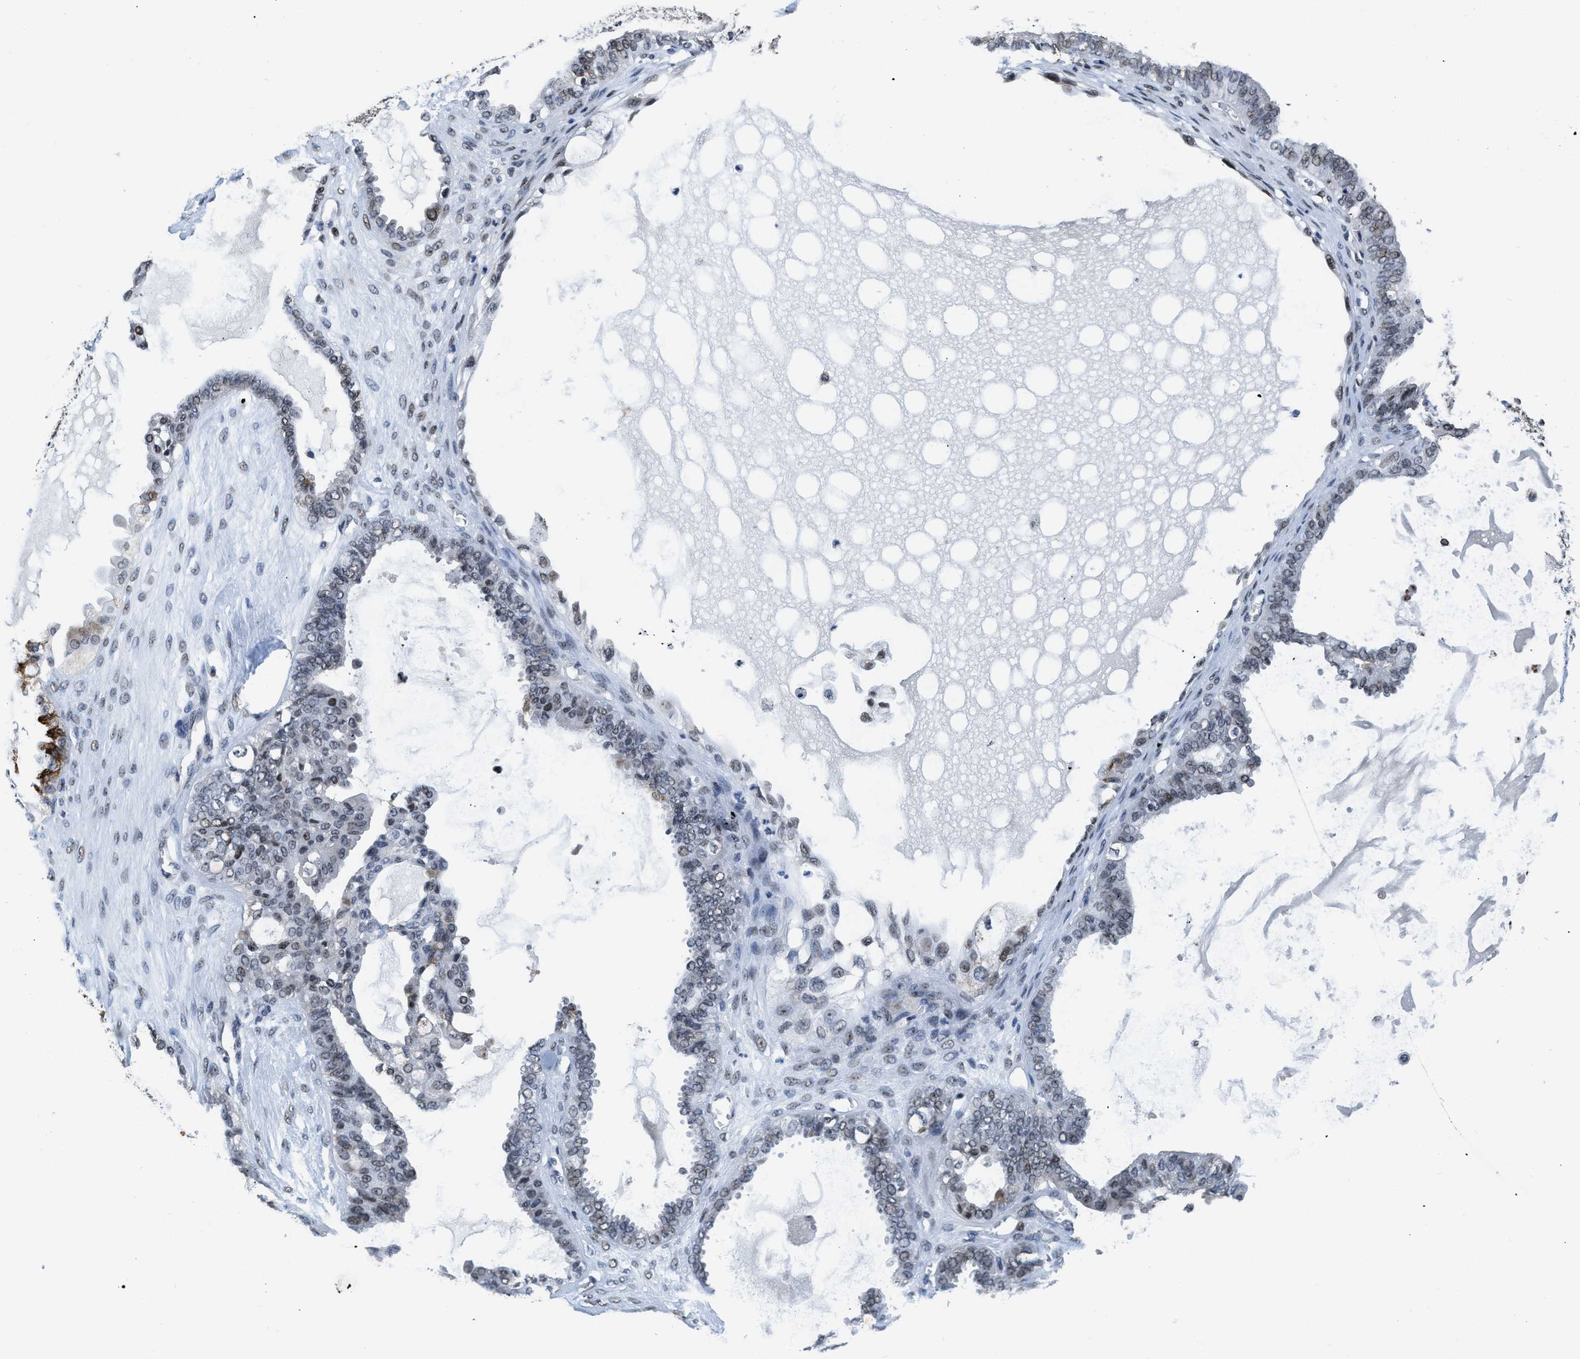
{"staining": {"intensity": "moderate", "quantity": "<25%", "location": "cytoplasmic/membranous,nuclear"}, "tissue": "ovarian cancer", "cell_type": "Tumor cells", "image_type": "cancer", "snomed": [{"axis": "morphology", "description": "Carcinoma, NOS"}, {"axis": "morphology", "description": "Carcinoma, endometroid"}, {"axis": "topography", "description": "Ovary"}], "caption": "Immunohistochemistry (IHC) of ovarian carcinoma exhibits low levels of moderate cytoplasmic/membranous and nuclear staining in approximately <25% of tumor cells.", "gene": "SUPT16H", "patient": {"sex": "female", "age": 50}}